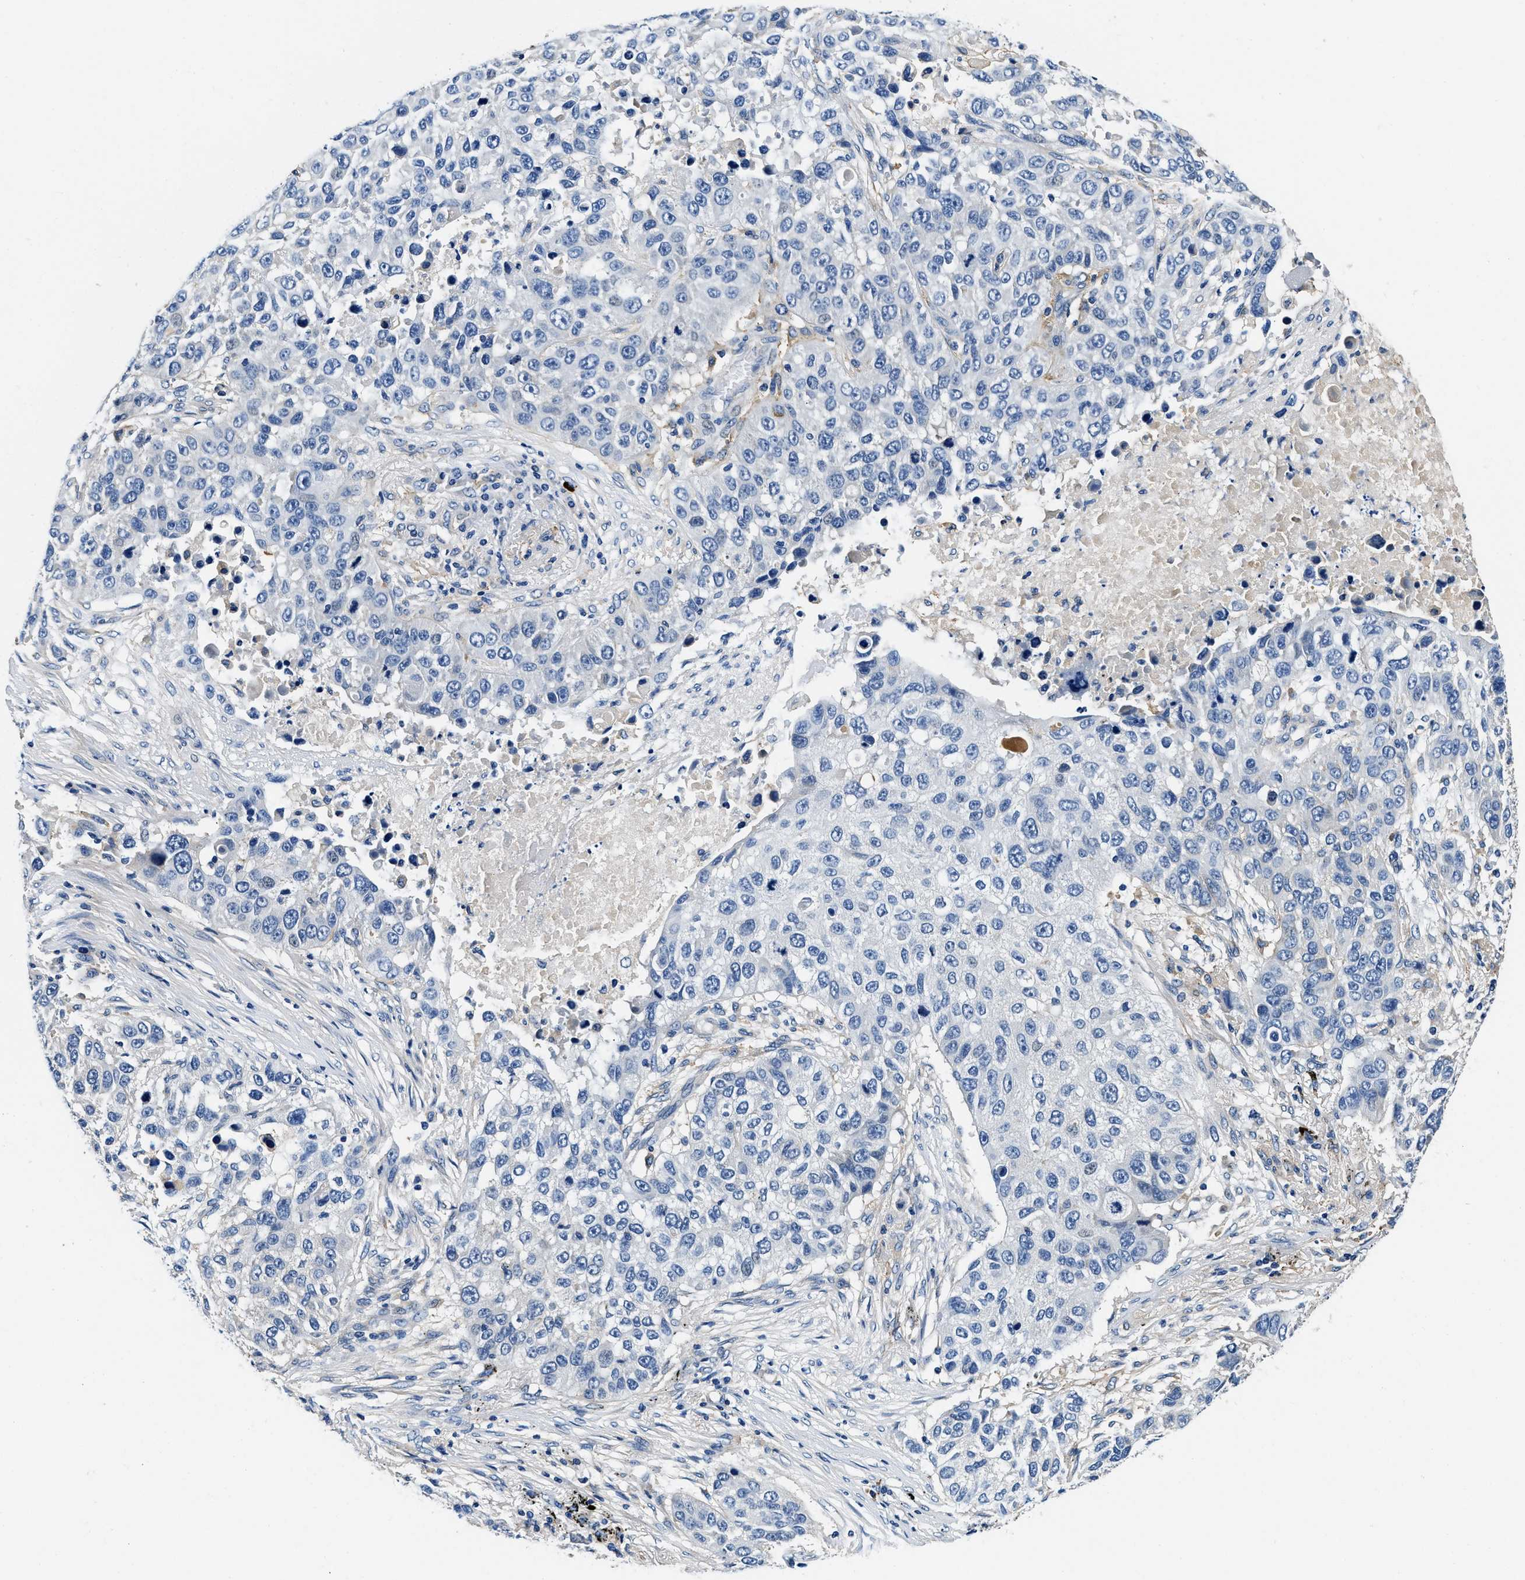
{"staining": {"intensity": "negative", "quantity": "none", "location": "none"}, "tissue": "lung cancer", "cell_type": "Tumor cells", "image_type": "cancer", "snomed": [{"axis": "morphology", "description": "Squamous cell carcinoma, NOS"}, {"axis": "topography", "description": "Lung"}], "caption": "Tumor cells show no significant expression in lung cancer. (DAB (3,3'-diaminobenzidine) immunohistochemistry with hematoxylin counter stain).", "gene": "ZFAND3", "patient": {"sex": "male", "age": 57}}